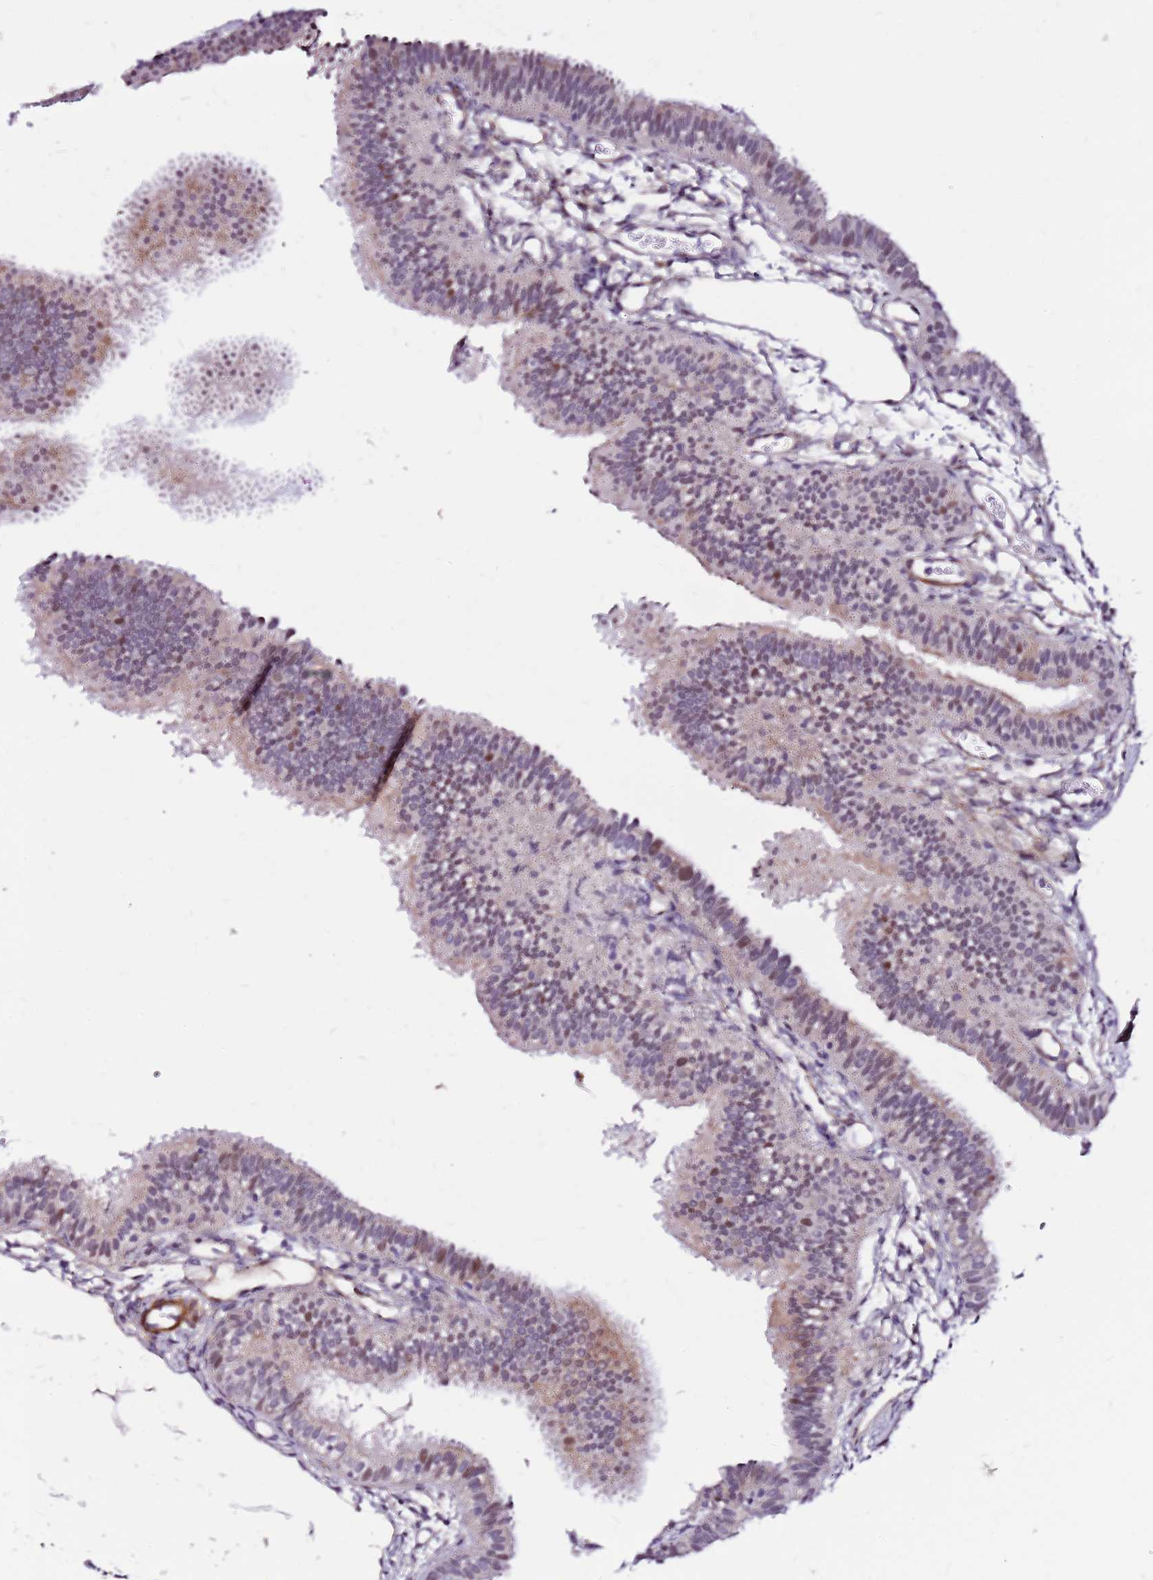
{"staining": {"intensity": "moderate", "quantity": "<25%", "location": "nuclear"}, "tissue": "fallopian tube", "cell_type": "Glandular cells", "image_type": "normal", "snomed": [{"axis": "morphology", "description": "Normal tissue, NOS"}, {"axis": "topography", "description": "Fallopian tube"}], "caption": "Immunohistochemical staining of unremarkable human fallopian tube shows low levels of moderate nuclear expression in about <25% of glandular cells.", "gene": "POLE3", "patient": {"sex": "female", "age": 35}}